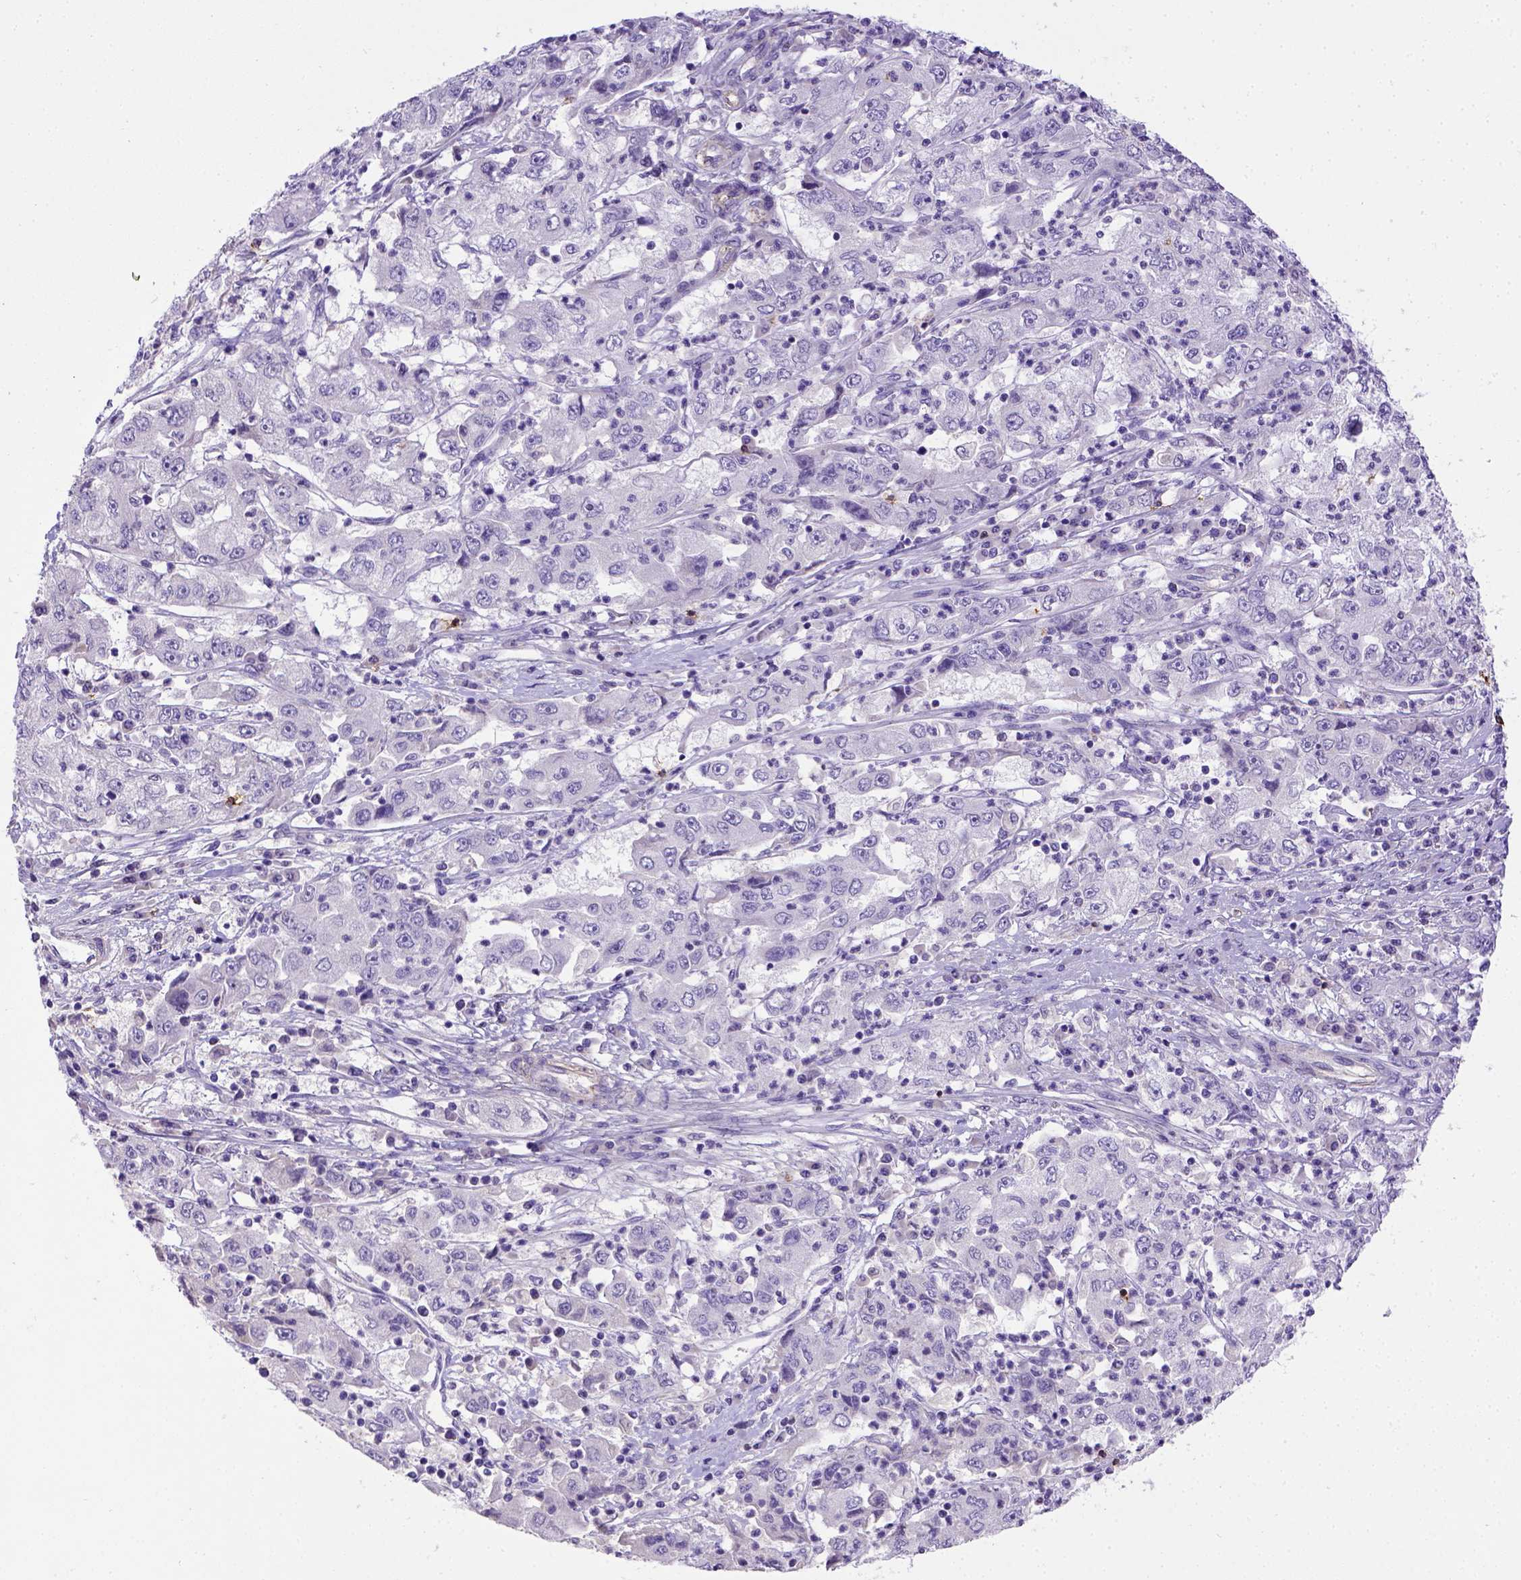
{"staining": {"intensity": "negative", "quantity": "none", "location": "none"}, "tissue": "cervical cancer", "cell_type": "Tumor cells", "image_type": "cancer", "snomed": [{"axis": "morphology", "description": "Squamous cell carcinoma, NOS"}, {"axis": "topography", "description": "Cervix"}], "caption": "This is a histopathology image of IHC staining of cervical cancer, which shows no positivity in tumor cells.", "gene": "B3GAT1", "patient": {"sex": "female", "age": 36}}